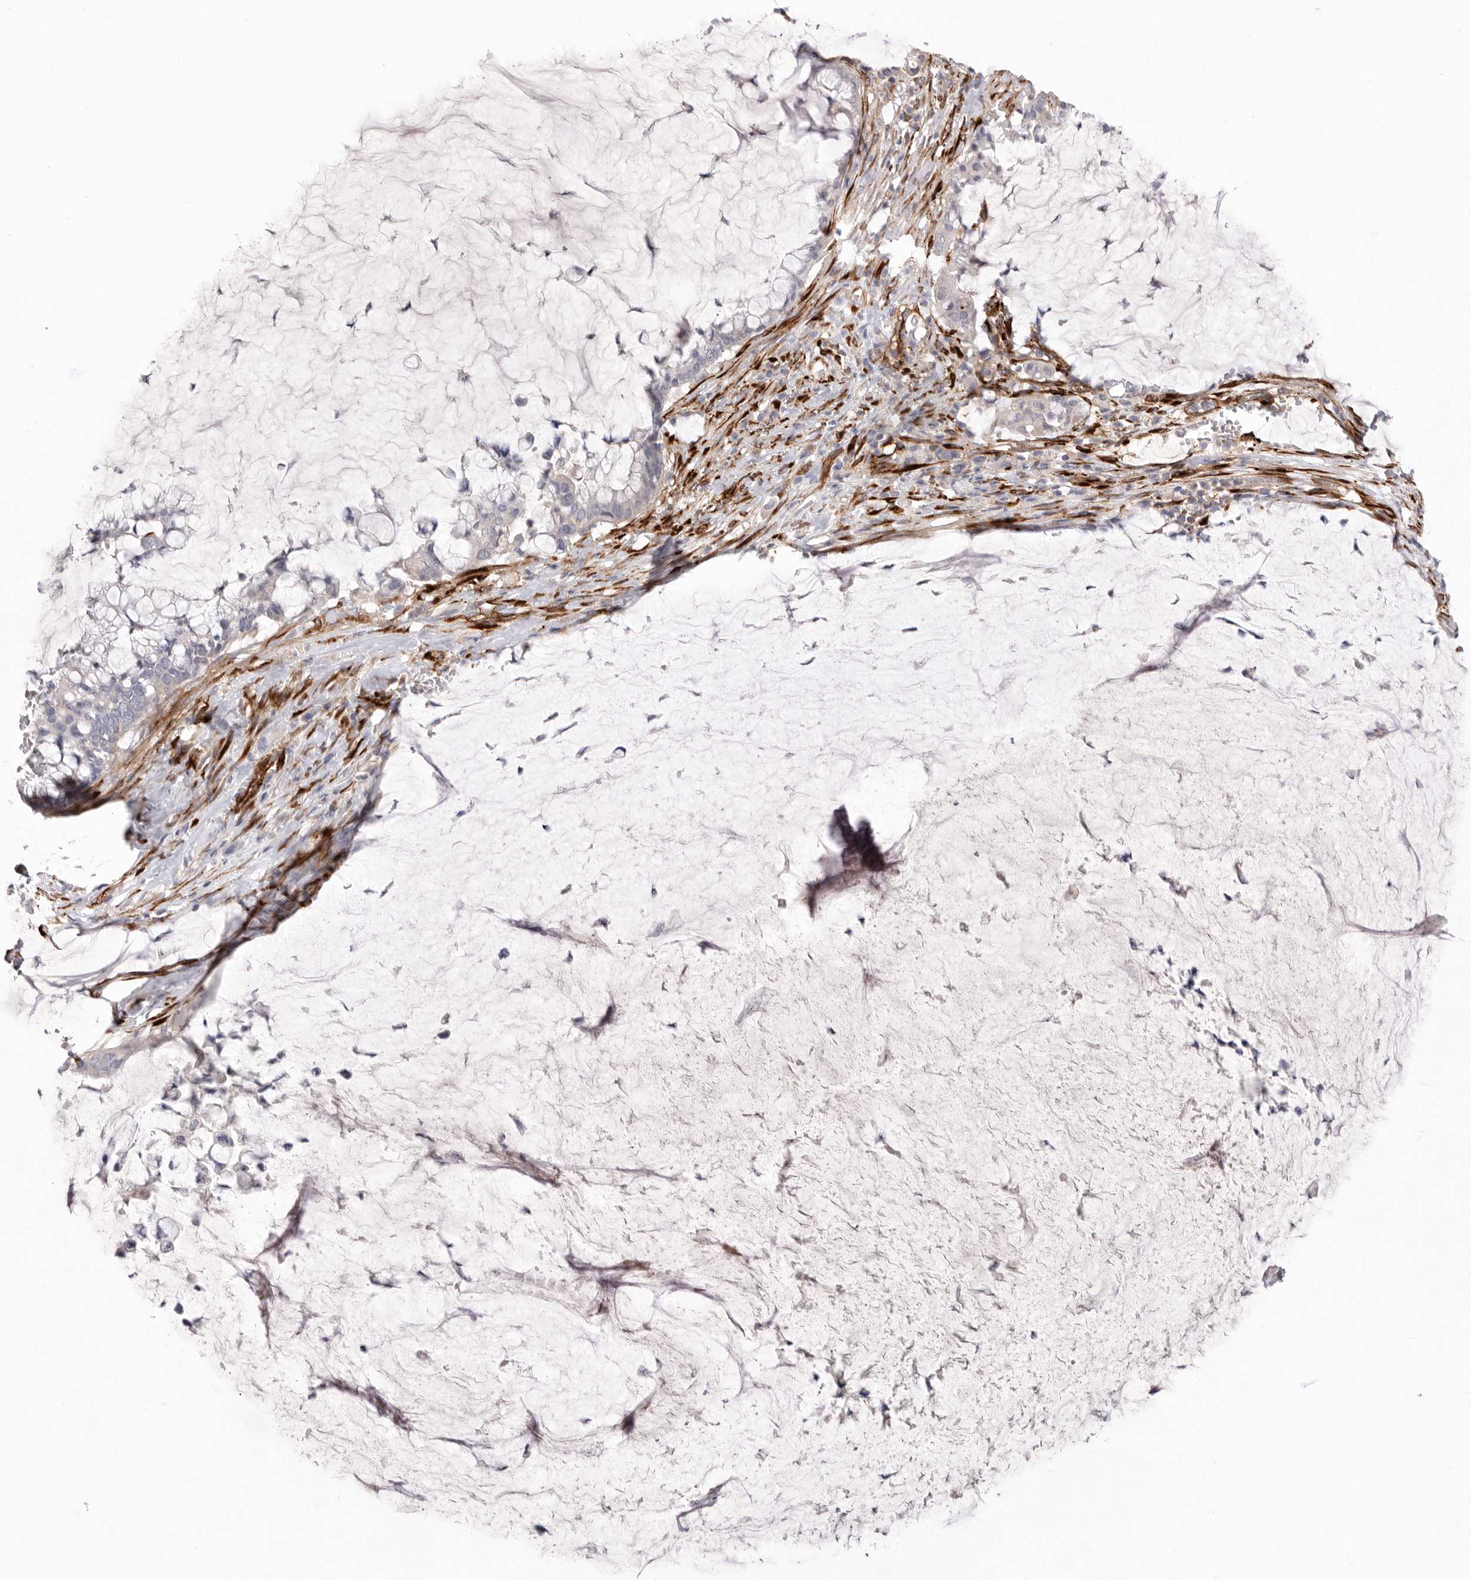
{"staining": {"intensity": "negative", "quantity": "none", "location": "none"}, "tissue": "pancreatic cancer", "cell_type": "Tumor cells", "image_type": "cancer", "snomed": [{"axis": "morphology", "description": "Adenocarcinoma, NOS"}, {"axis": "topography", "description": "Pancreas"}], "caption": "Micrograph shows no protein positivity in tumor cells of adenocarcinoma (pancreatic) tissue.", "gene": "LRRC66", "patient": {"sex": "male", "age": 41}}